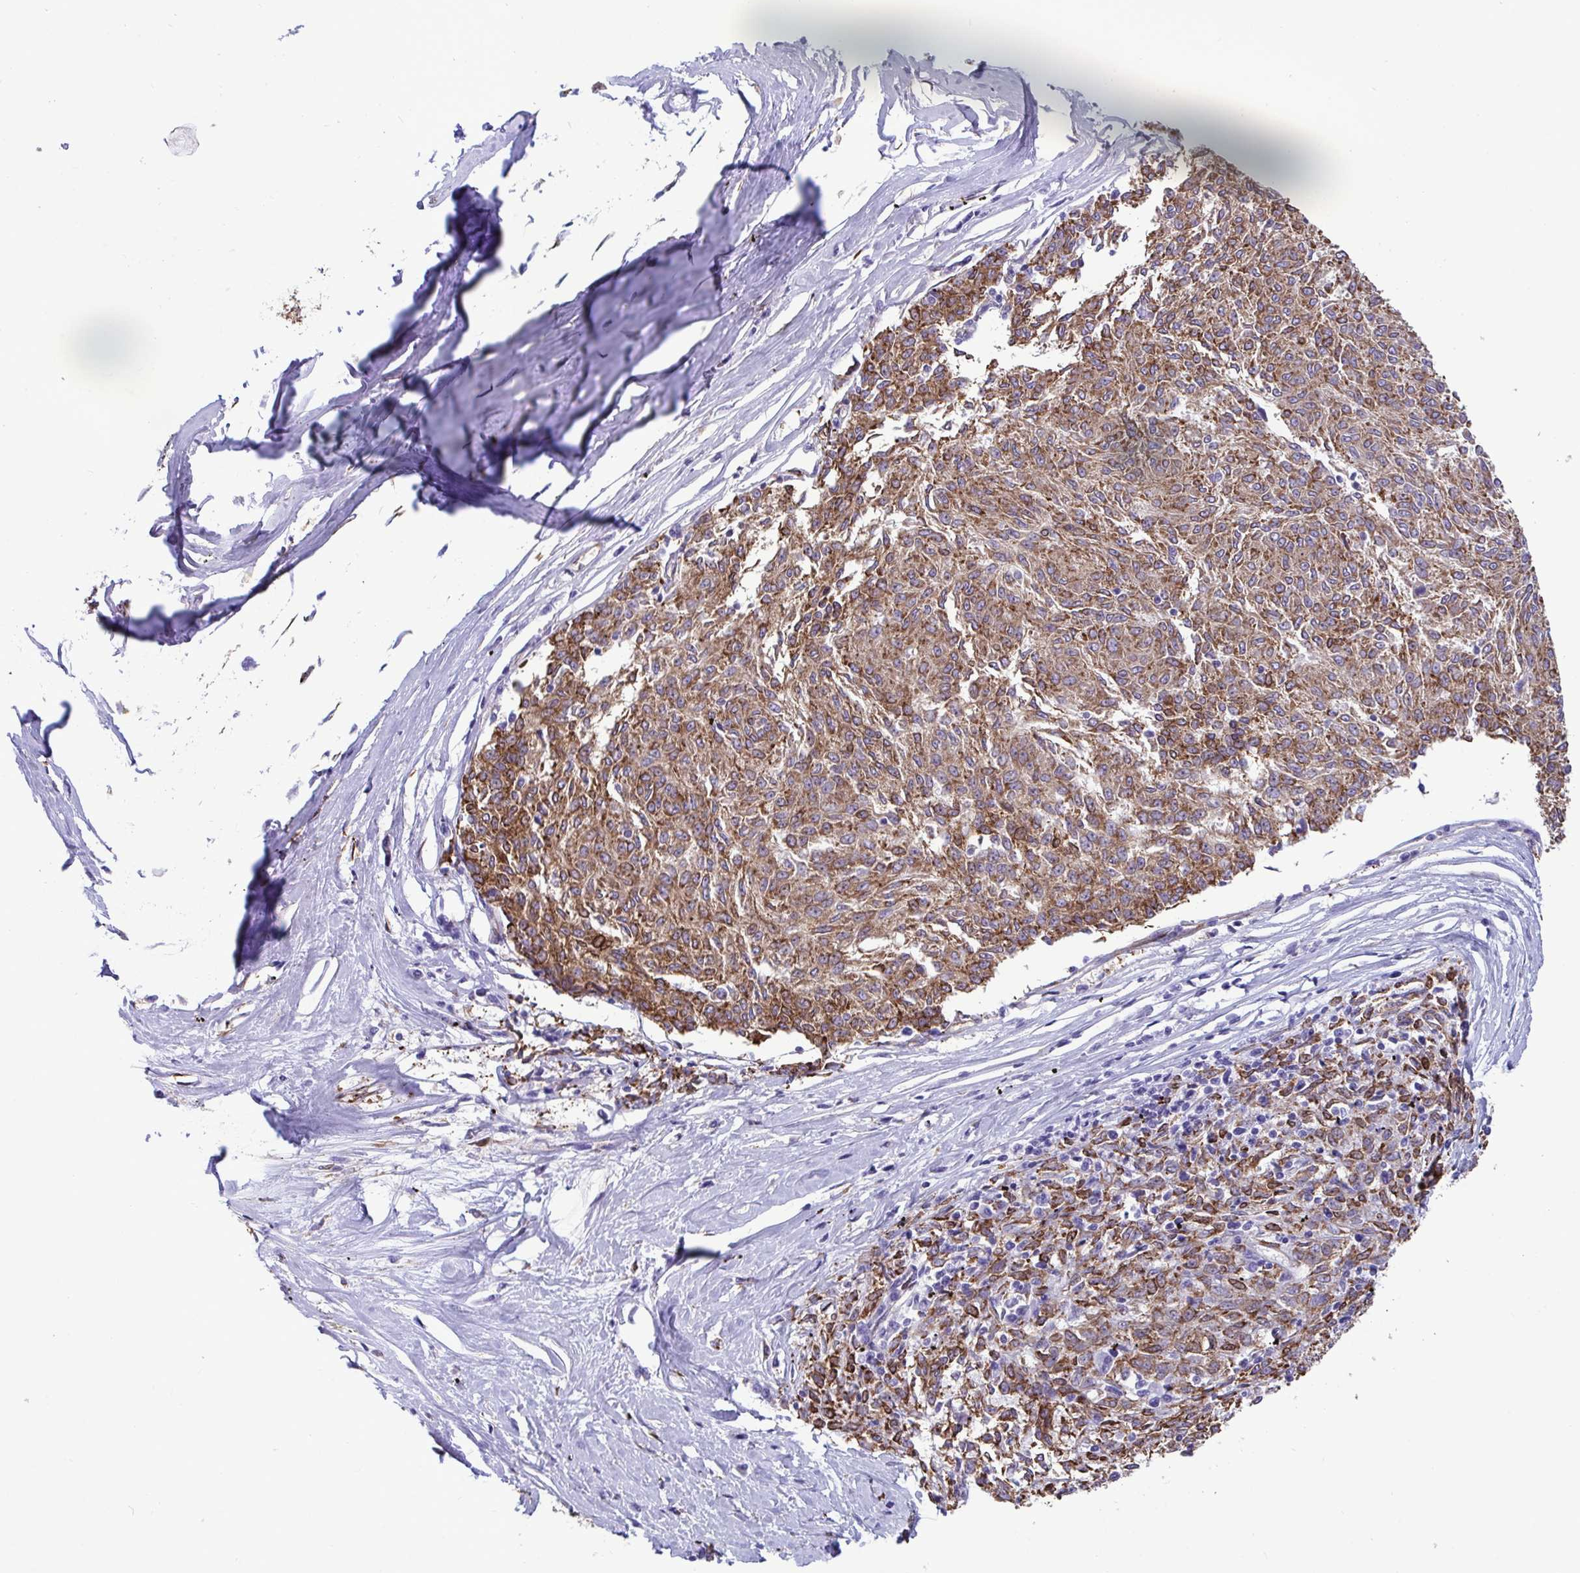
{"staining": {"intensity": "strong", "quantity": ">75%", "location": "cytoplasmic/membranous"}, "tissue": "melanoma", "cell_type": "Tumor cells", "image_type": "cancer", "snomed": [{"axis": "morphology", "description": "Malignant melanoma, NOS"}, {"axis": "topography", "description": "Skin"}], "caption": "Strong cytoplasmic/membranous protein staining is present in about >75% of tumor cells in melanoma.", "gene": "ASPH", "patient": {"sex": "female", "age": 72}}